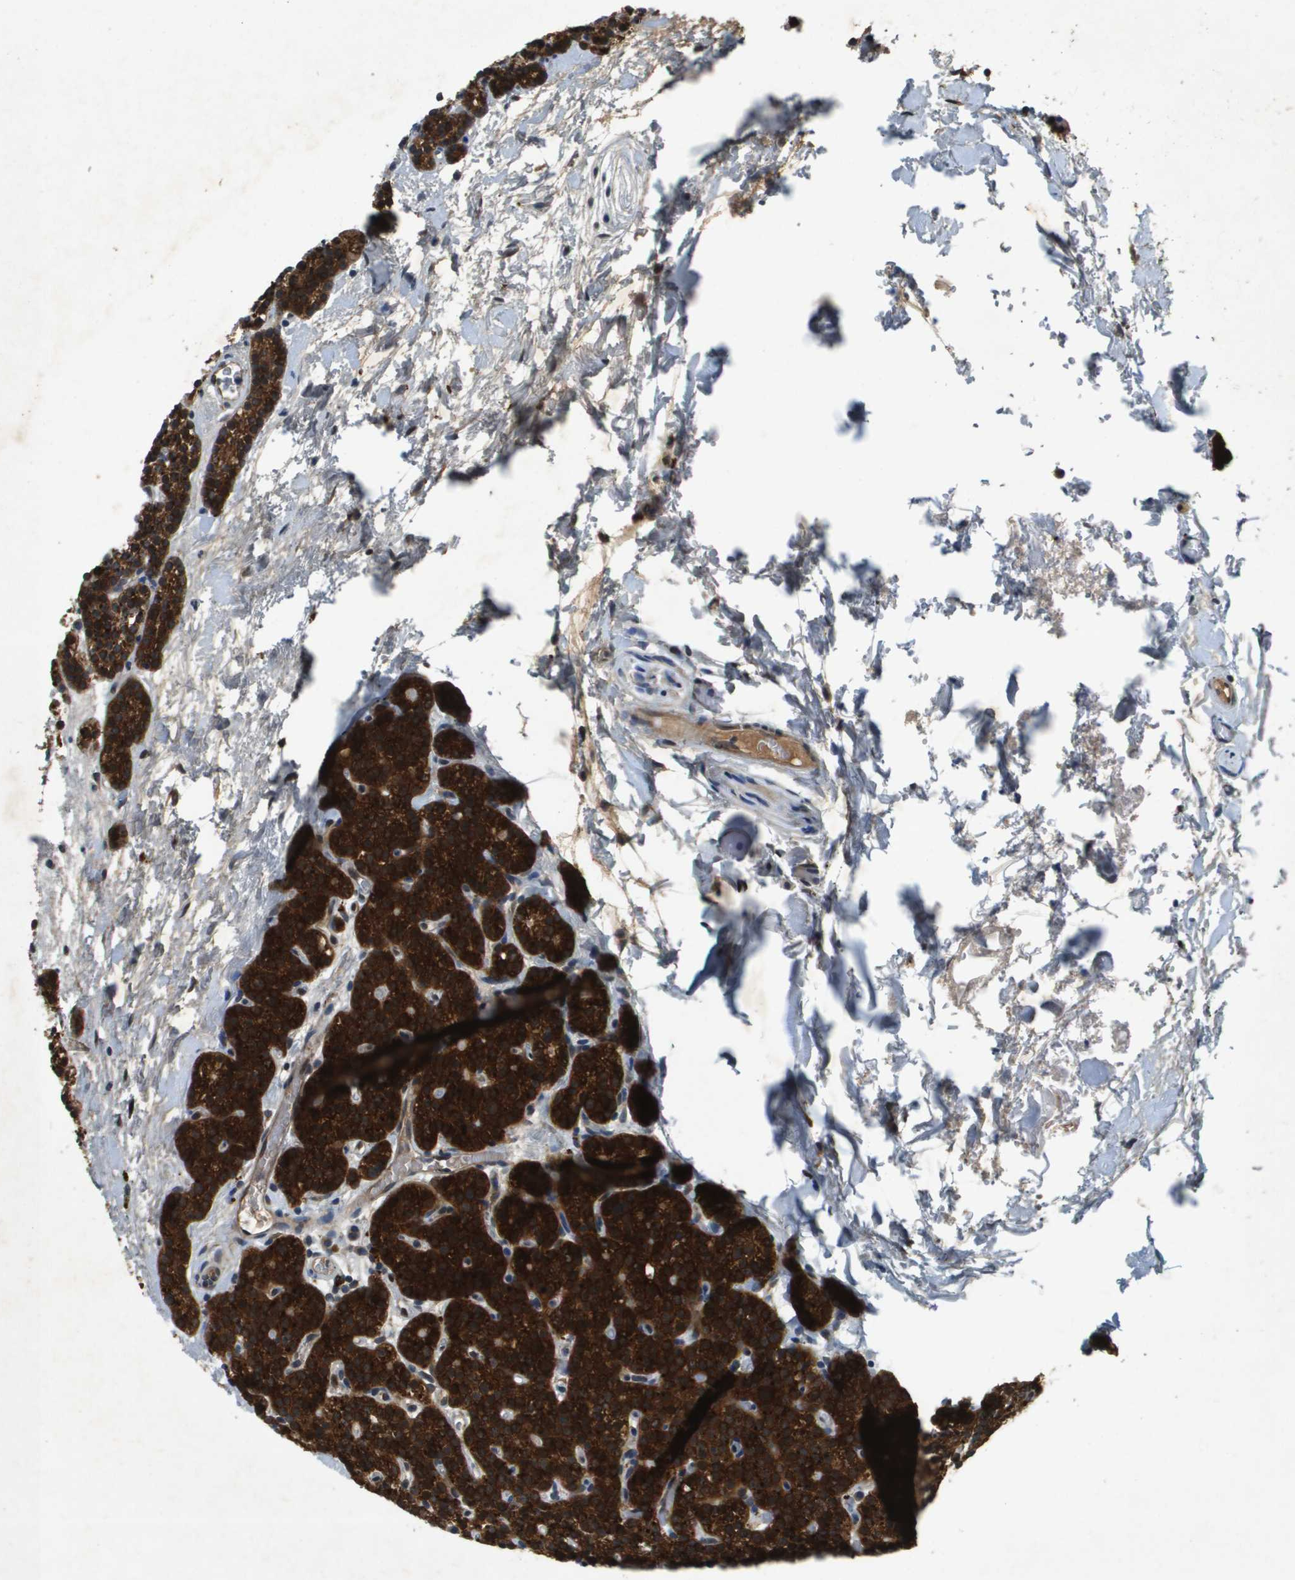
{"staining": {"intensity": "strong", "quantity": ">75%", "location": "cytoplasmic/membranous"}, "tissue": "parathyroid gland", "cell_type": "Glandular cells", "image_type": "normal", "snomed": [{"axis": "morphology", "description": "Normal tissue, NOS"}, {"axis": "morphology", "description": "Adenoma, NOS"}, {"axis": "topography", "description": "Parathyroid gland"}], "caption": "This micrograph exhibits immunohistochemistry (IHC) staining of unremarkable parathyroid gland, with high strong cytoplasmic/membranous positivity in approximately >75% of glandular cells.", "gene": "PGAP3", "patient": {"sex": "female", "age": 54}}